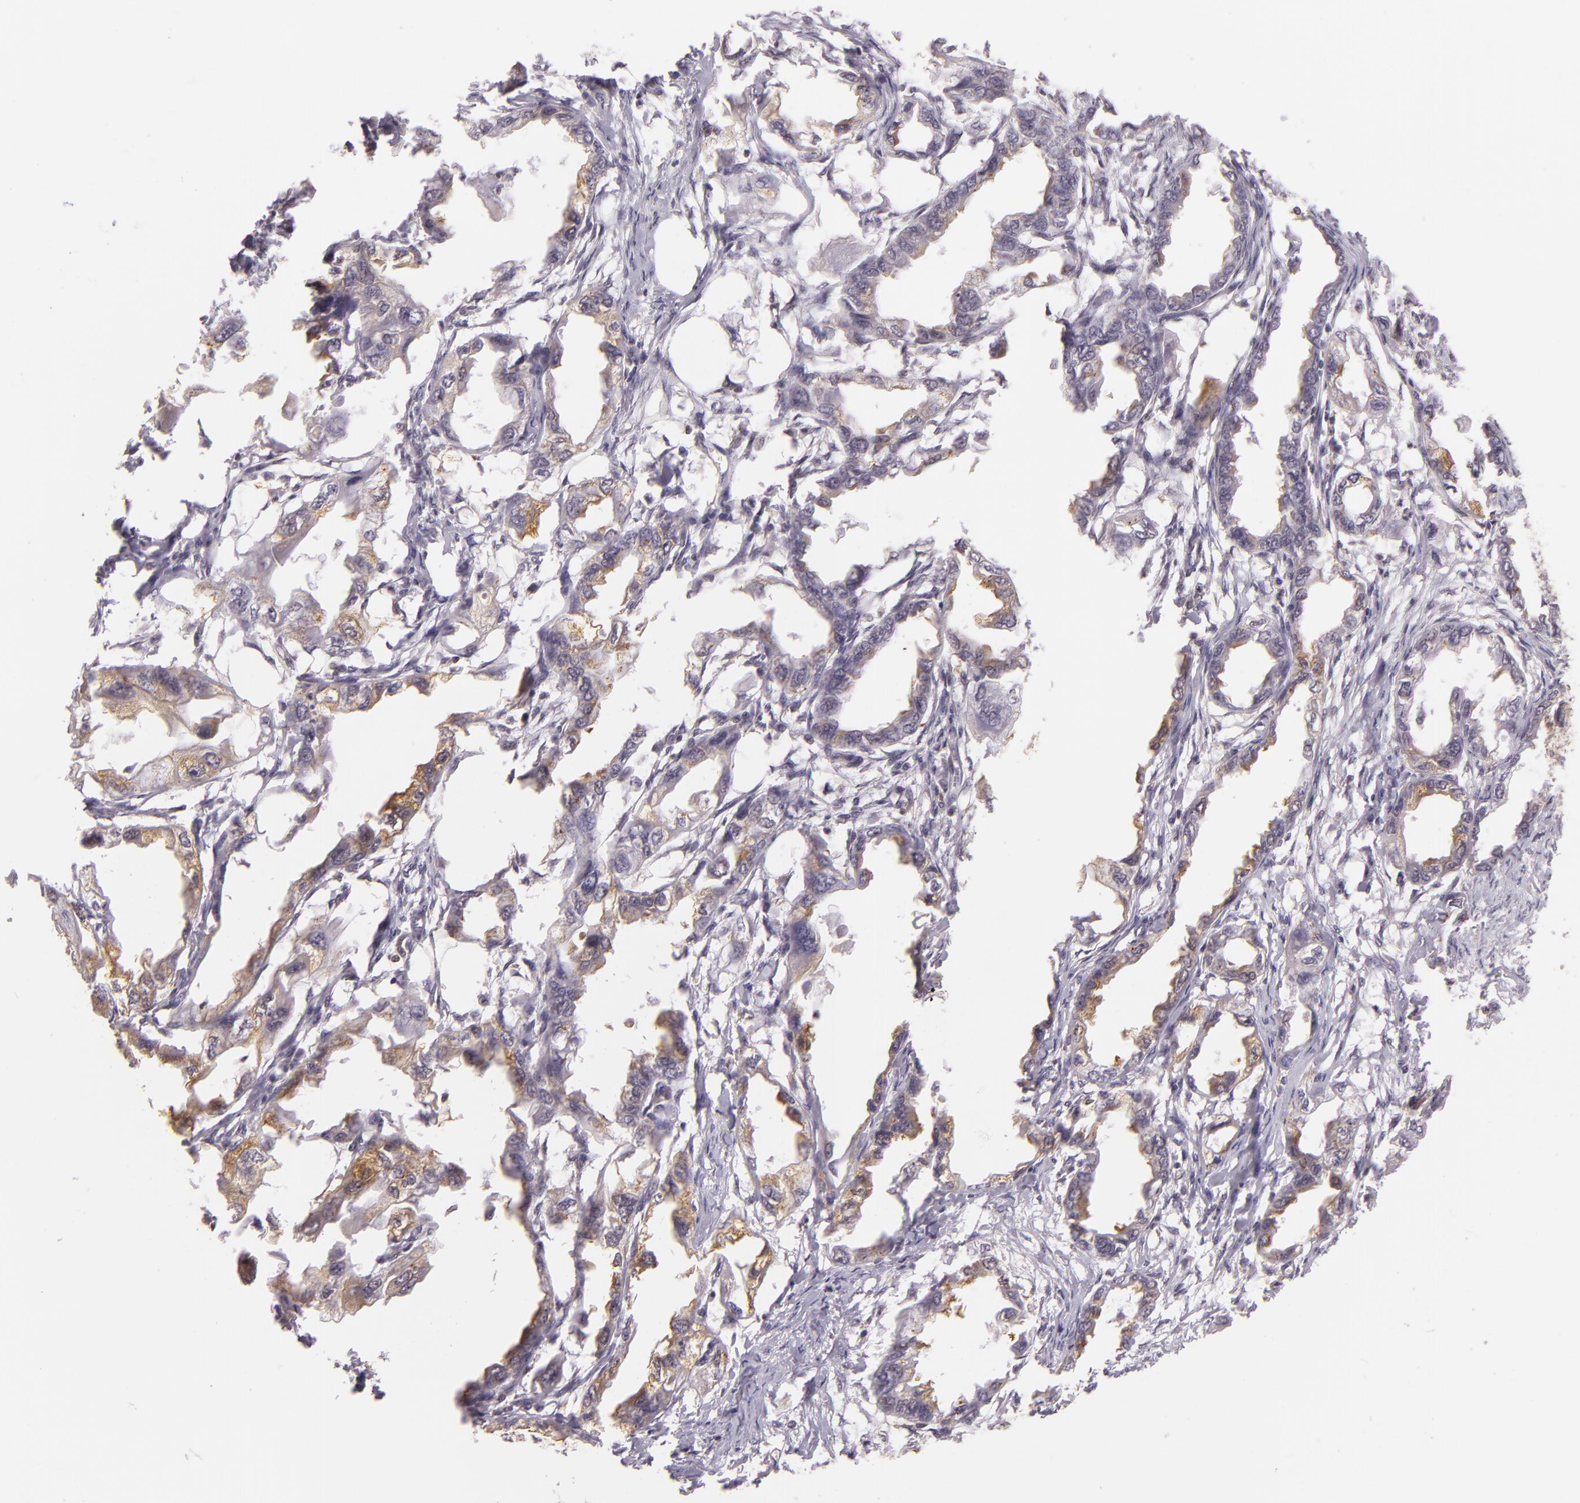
{"staining": {"intensity": "moderate", "quantity": "<25%", "location": "cytoplasmic/membranous"}, "tissue": "endometrial cancer", "cell_type": "Tumor cells", "image_type": "cancer", "snomed": [{"axis": "morphology", "description": "Adenocarcinoma, NOS"}, {"axis": "topography", "description": "Endometrium"}], "caption": "Adenocarcinoma (endometrial) stained with immunohistochemistry (IHC) demonstrates moderate cytoplasmic/membranous positivity in approximately <25% of tumor cells.", "gene": "IMPDH1", "patient": {"sex": "female", "age": 67}}